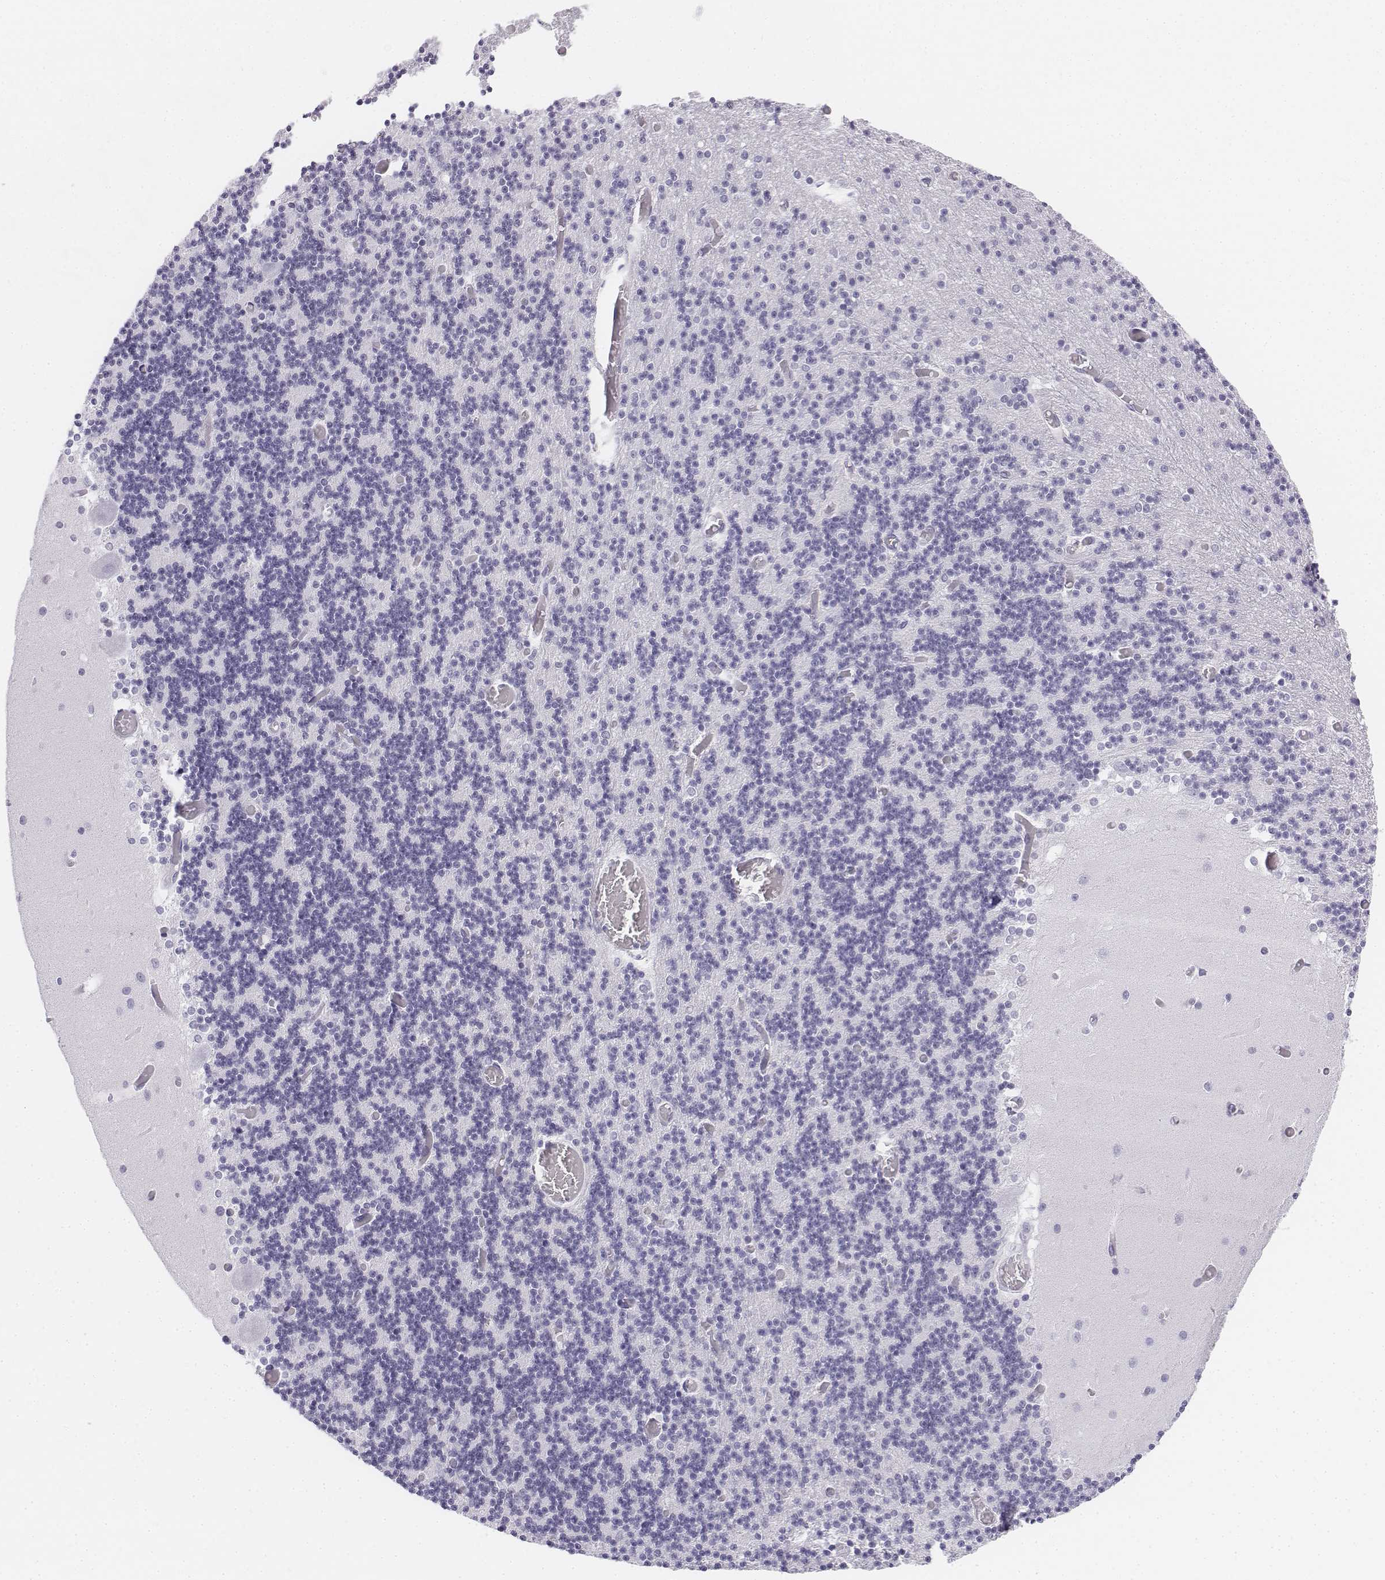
{"staining": {"intensity": "negative", "quantity": "none", "location": "none"}, "tissue": "cerebellum", "cell_type": "Cells in granular layer", "image_type": "normal", "snomed": [{"axis": "morphology", "description": "Normal tissue, NOS"}, {"axis": "topography", "description": "Cerebellum"}], "caption": "DAB immunohistochemical staining of benign human cerebellum exhibits no significant positivity in cells in granular layer. Nuclei are stained in blue.", "gene": "UCN2", "patient": {"sex": "female", "age": 28}}